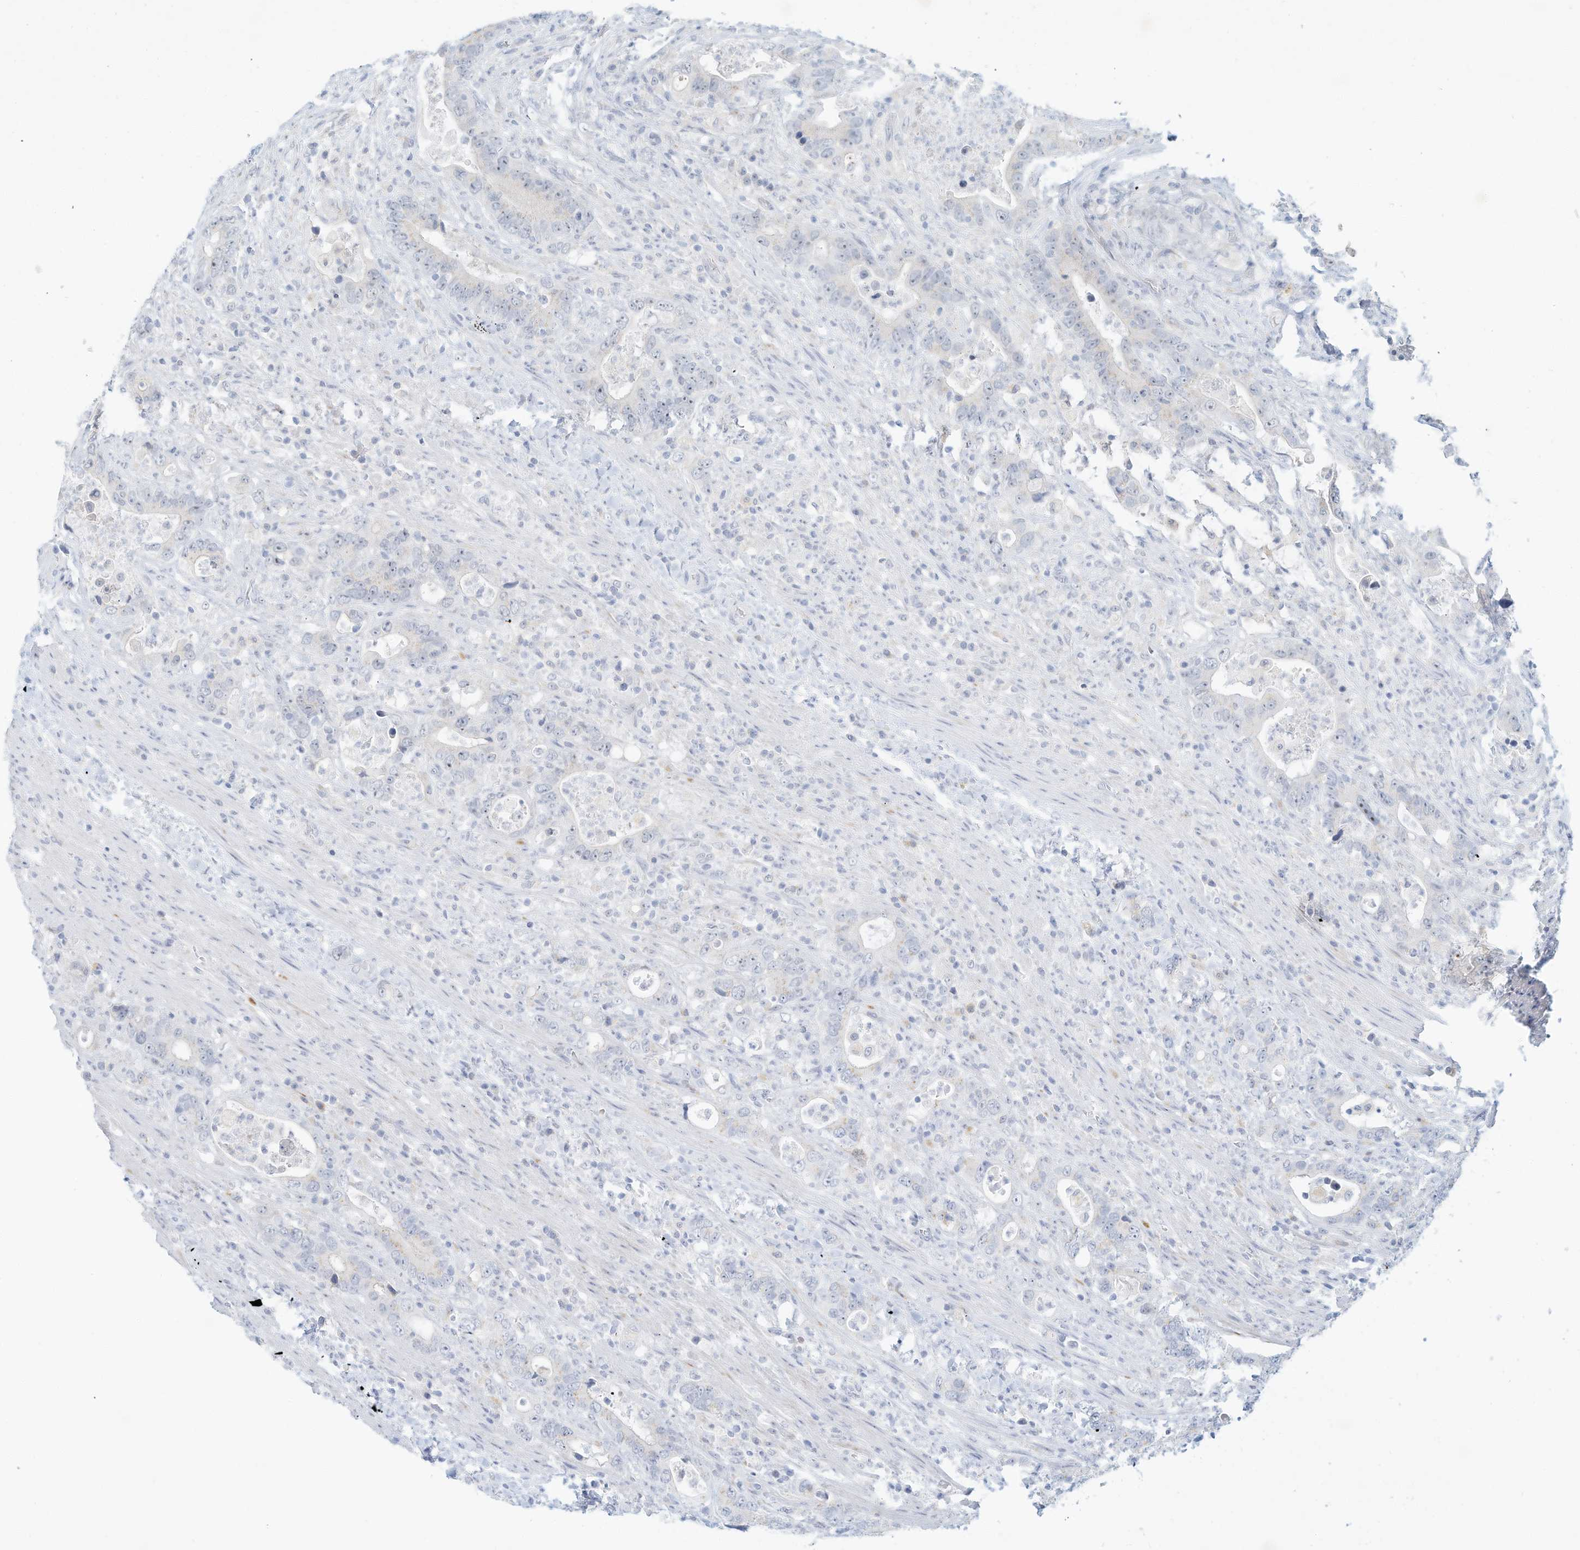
{"staining": {"intensity": "negative", "quantity": "none", "location": "none"}, "tissue": "colorectal cancer", "cell_type": "Tumor cells", "image_type": "cancer", "snomed": [{"axis": "morphology", "description": "Adenocarcinoma, NOS"}, {"axis": "topography", "description": "Colon"}], "caption": "Colorectal cancer (adenocarcinoma) was stained to show a protein in brown. There is no significant expression in tumor cells. (DAB IHC with hematoxylin counter stain).", "gene": "PAK6", "patient": {"sex": "female", "age": 75}}